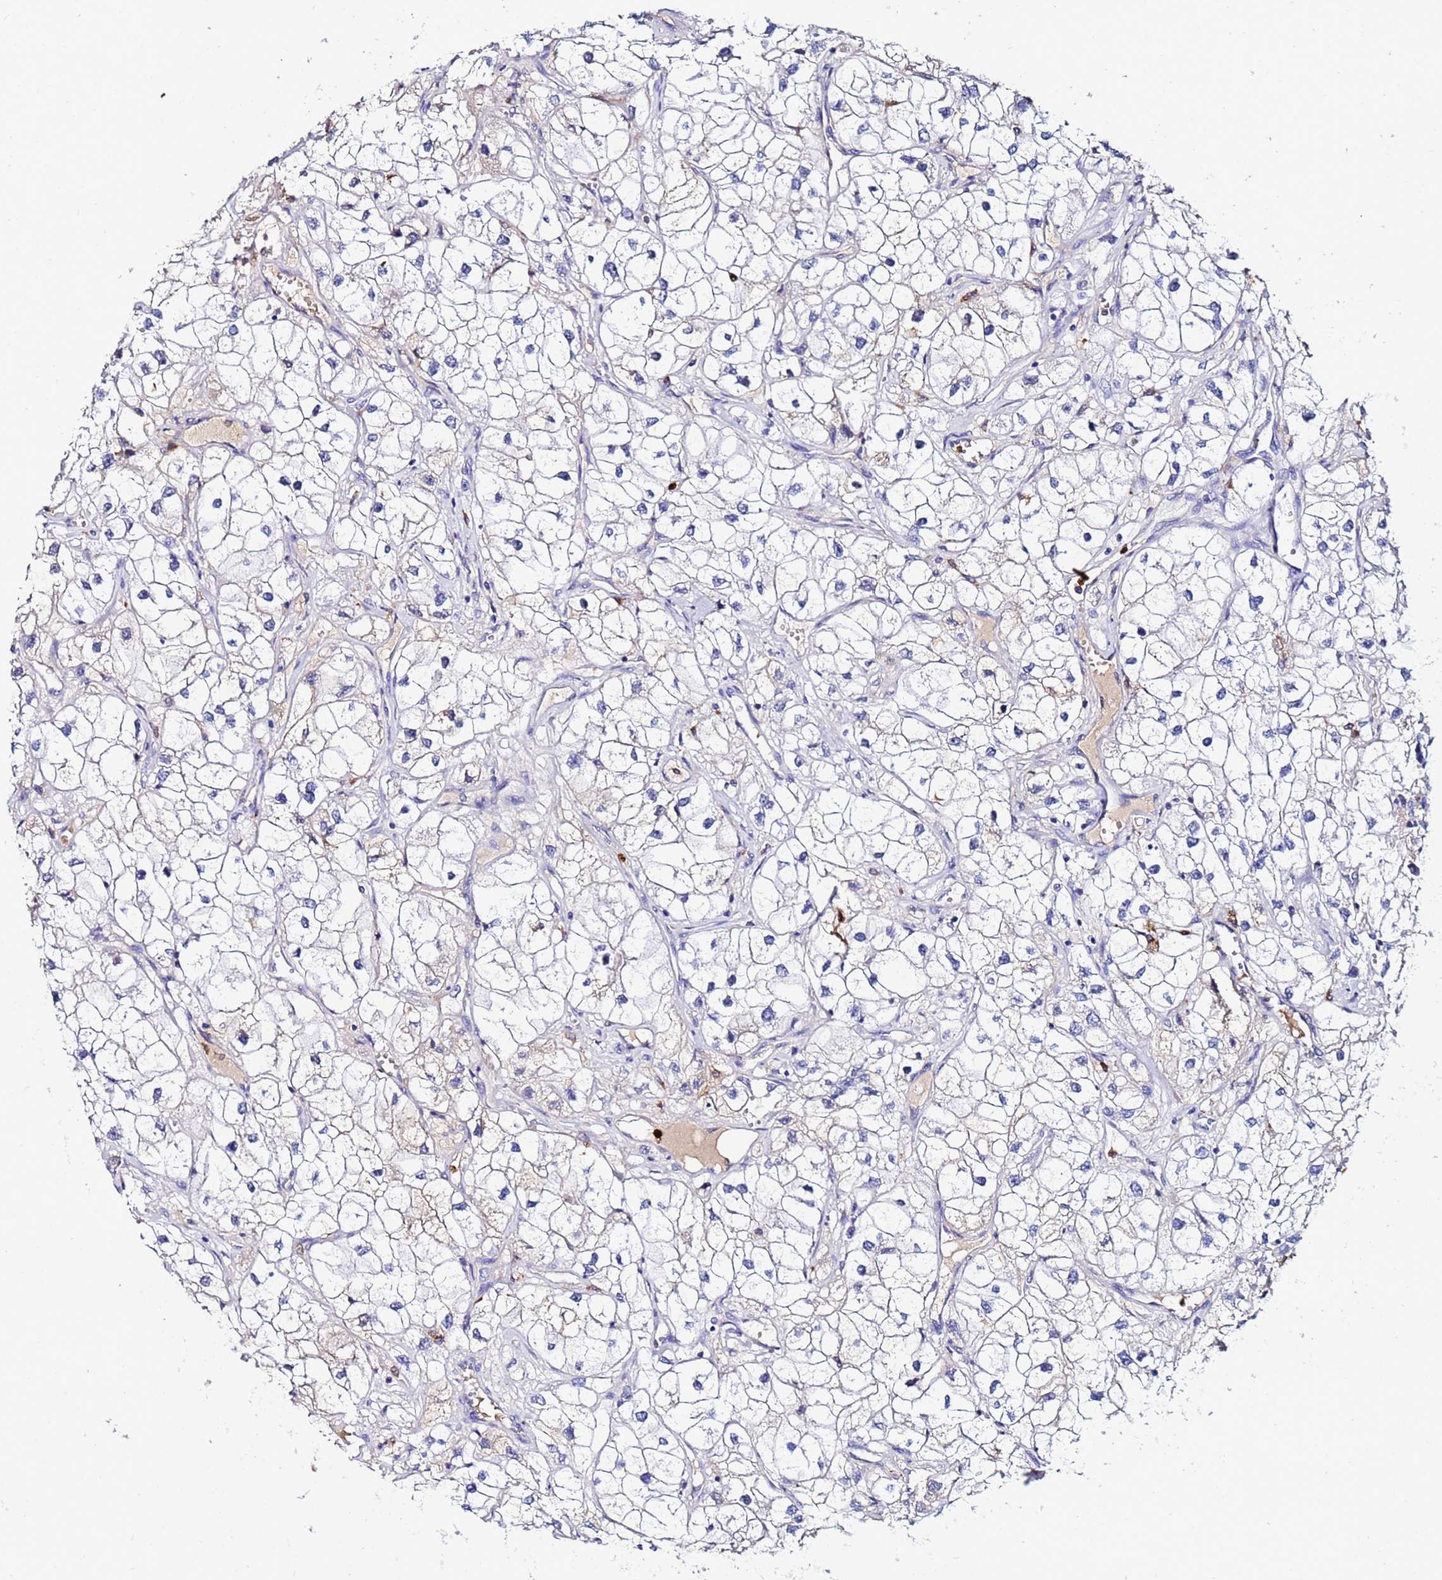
{"staining": {"intensity": "negative", "quantity": "none", "location": "none"}, "tissue": "renal cancer", "cell_type": "Tumor cells", "image_type": "cancer", "snomed": [{"axis": "morphology", "description": "Adenocarcinoma, NOS"}, {"axis": "topography", "description": "Kidney"}], "caption": "A high-resolution image shows immunohistochemistry (IHC) staining of renal cancer, which demonstrates no significant expression in tumor cells.", "gene": "TUBAL3", "patient": {"sex": "male", "age": 59}}